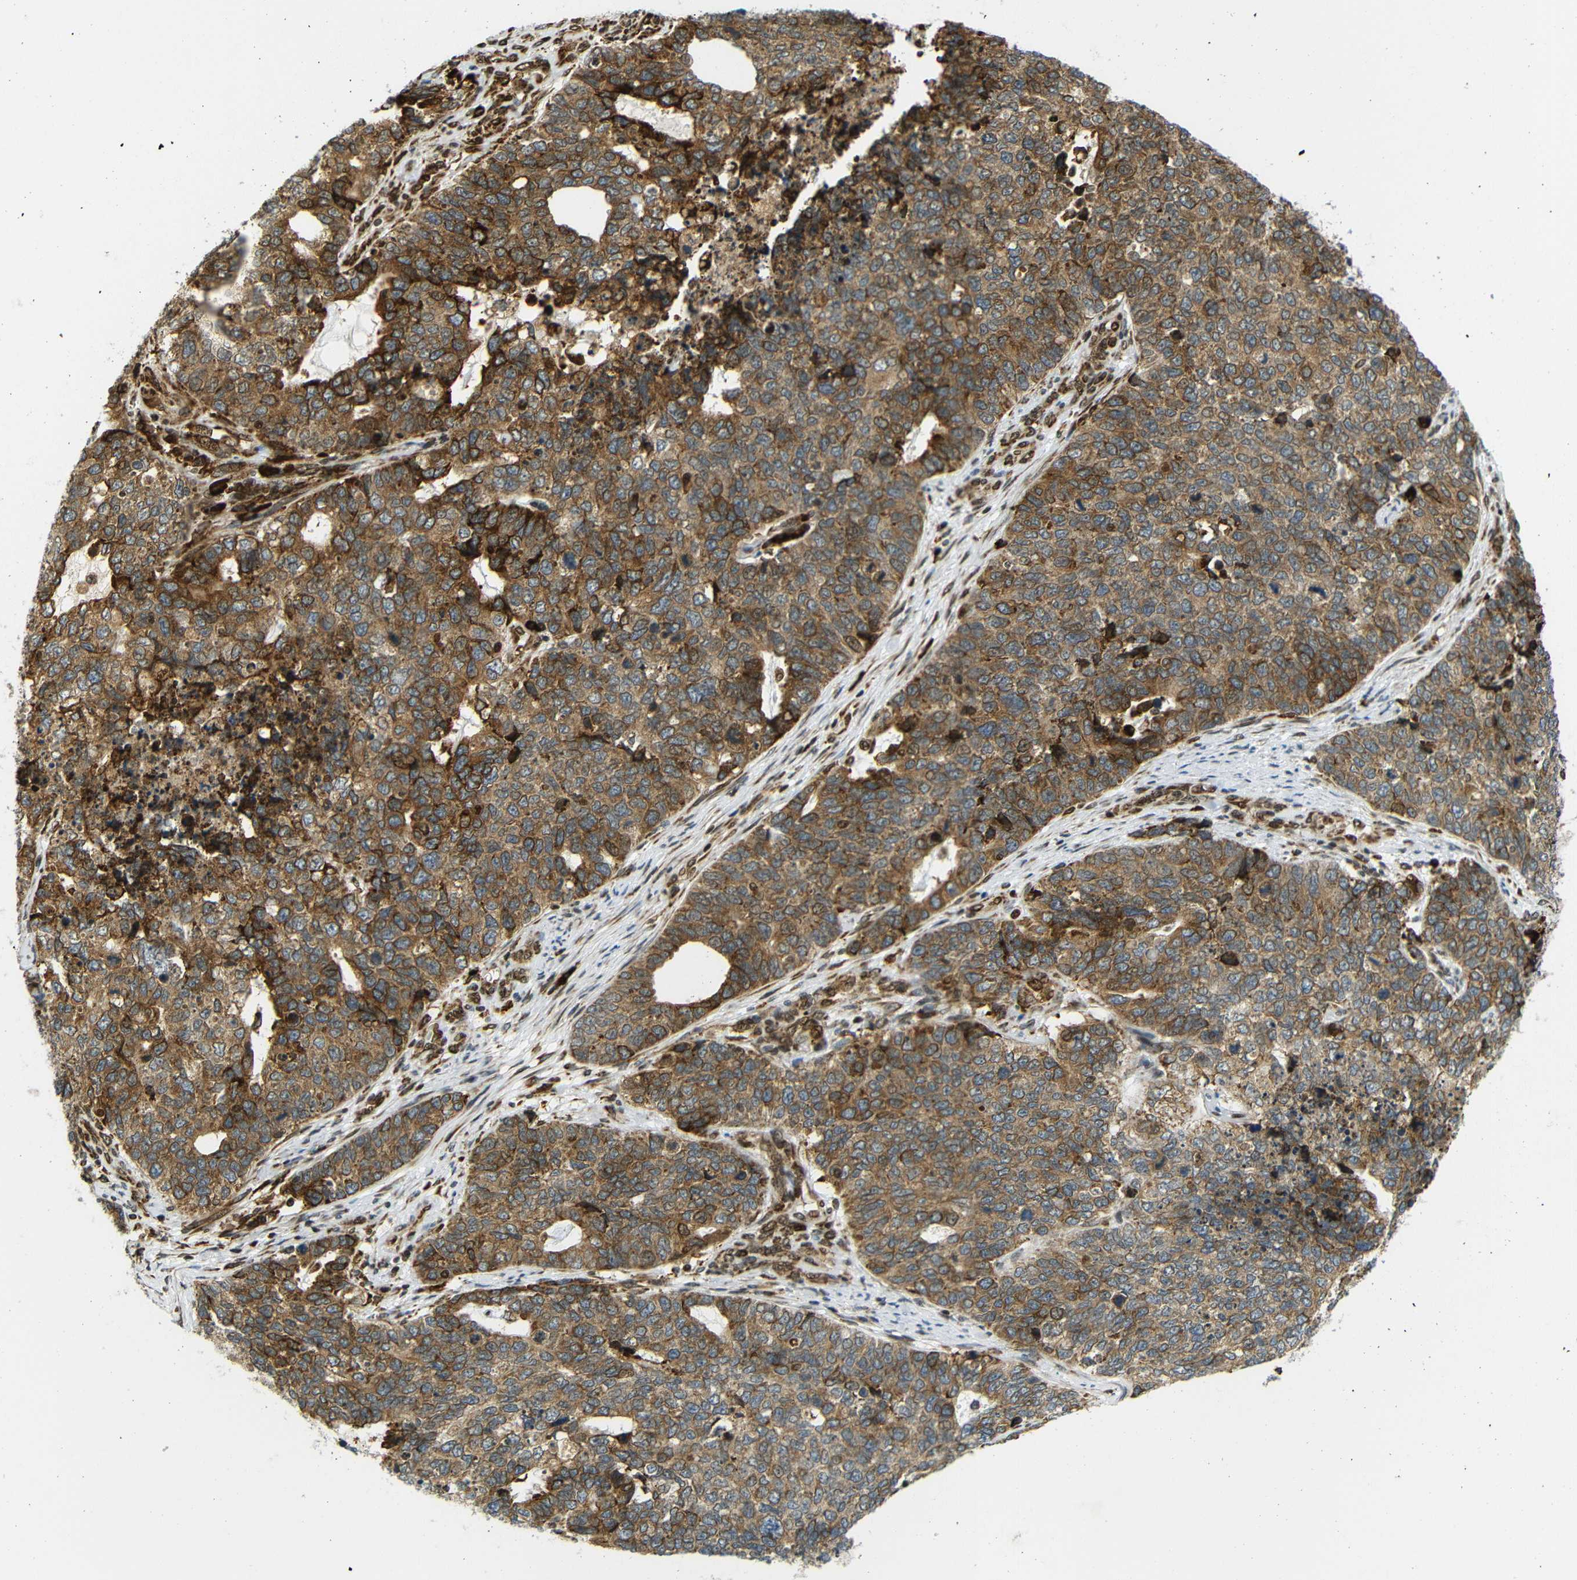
{"staining": {"intensity": "moderate", "quantity": ">75%", "location": "cytoplasmic/membranous"}, "tissue": "cervical cancer", "cell_type": "Tumor cells", "image_type": "cancer", "snomed": [{"axis": "morphology", "description": "Squamous cell carcinoma, NOS"}, {"axis": "topography", "description": "Cervix"}], "caption": "Cervical cancer (squamous cell carcinoma) was stained to show a protein in brown. There is medium levels of moderate cytoplasmic/membranous staining in about >75% of tumor cells.", "gene": "SPCS2", "patient": {"sex": "female", "age": 63}}